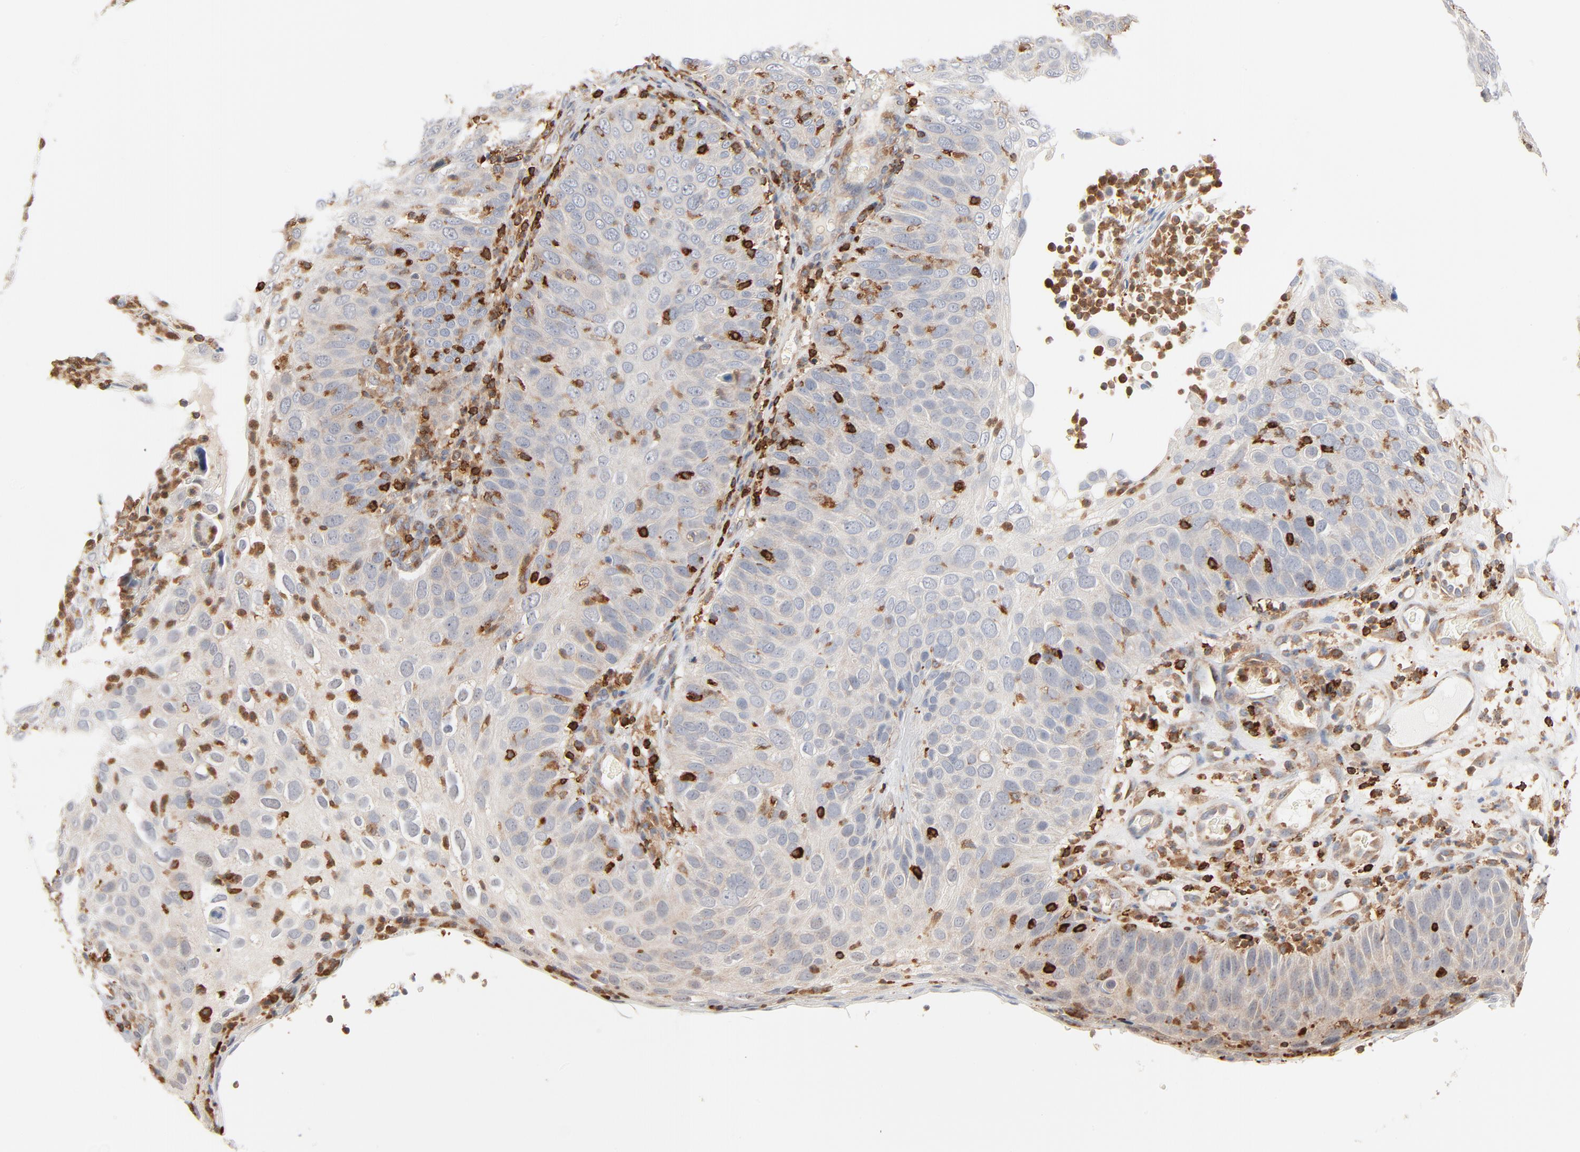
{"staining": {"intensity": "negative", "quantity": "none", "location": "none"}, "tissue": "skin cancer", "cell_type": "Tumor cells", "image_type": "cancer", "snomed": [{"axis": "morphology", "description": "Squamous cell carcinoma, NOS"}, {"axis": "topography", "description": "Skin"}], "caption": "This is an immunohistochemistry (IHC) micrograph of human skin cancer (squamous cell carcinoma). There is no expression in tumor cells.", "gene": "SH3KBP1", "patient": {"sex": "male", "age": 87}}